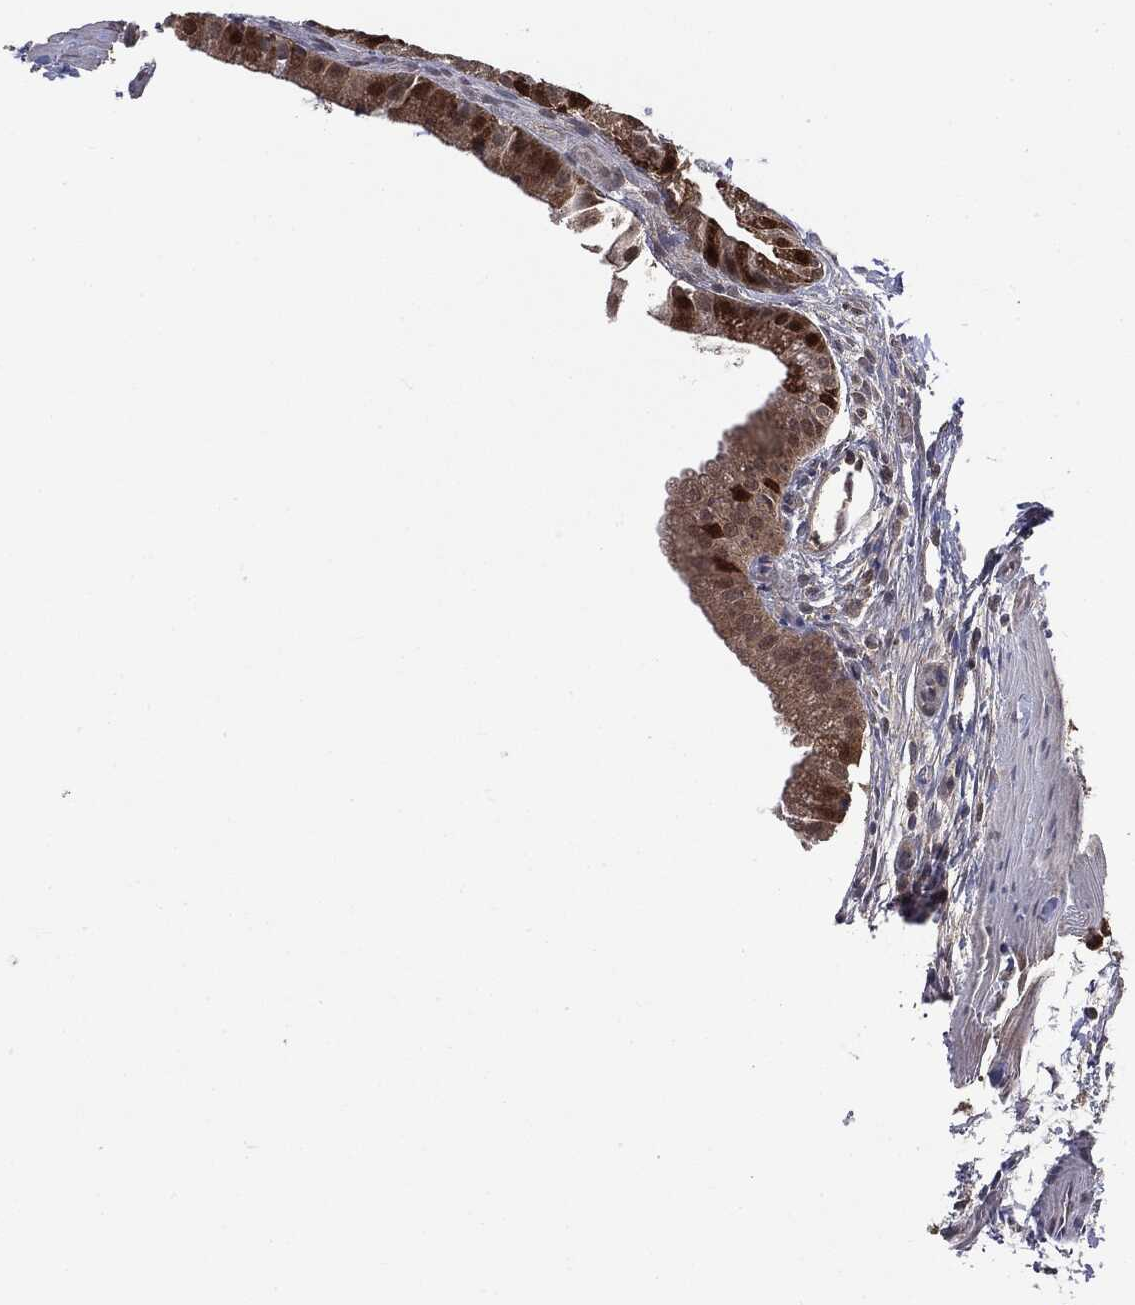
{"staining": {"intensity": "moderate", "quantity": ">75%", "location": "cytoplasmic/membranous,nuclear"}, "tissue": "gallbladder", "cell_type": "Glandular cells", "image_type": "normal", "snomed": [{"axis": "morphology", "description": "Normal tissue, NOS"}, {"axis": "topography", "description": "Gallbladder"}], "caption": "Approximately >75% of glandular cells in unremarkable human gallbladder display moderate cytoplasmic/membranous,nuclear protein expression as visualized by brown immunohistochemical staining.", "gene": "GPI", "patient": {"sex": "male", "age": 67}}